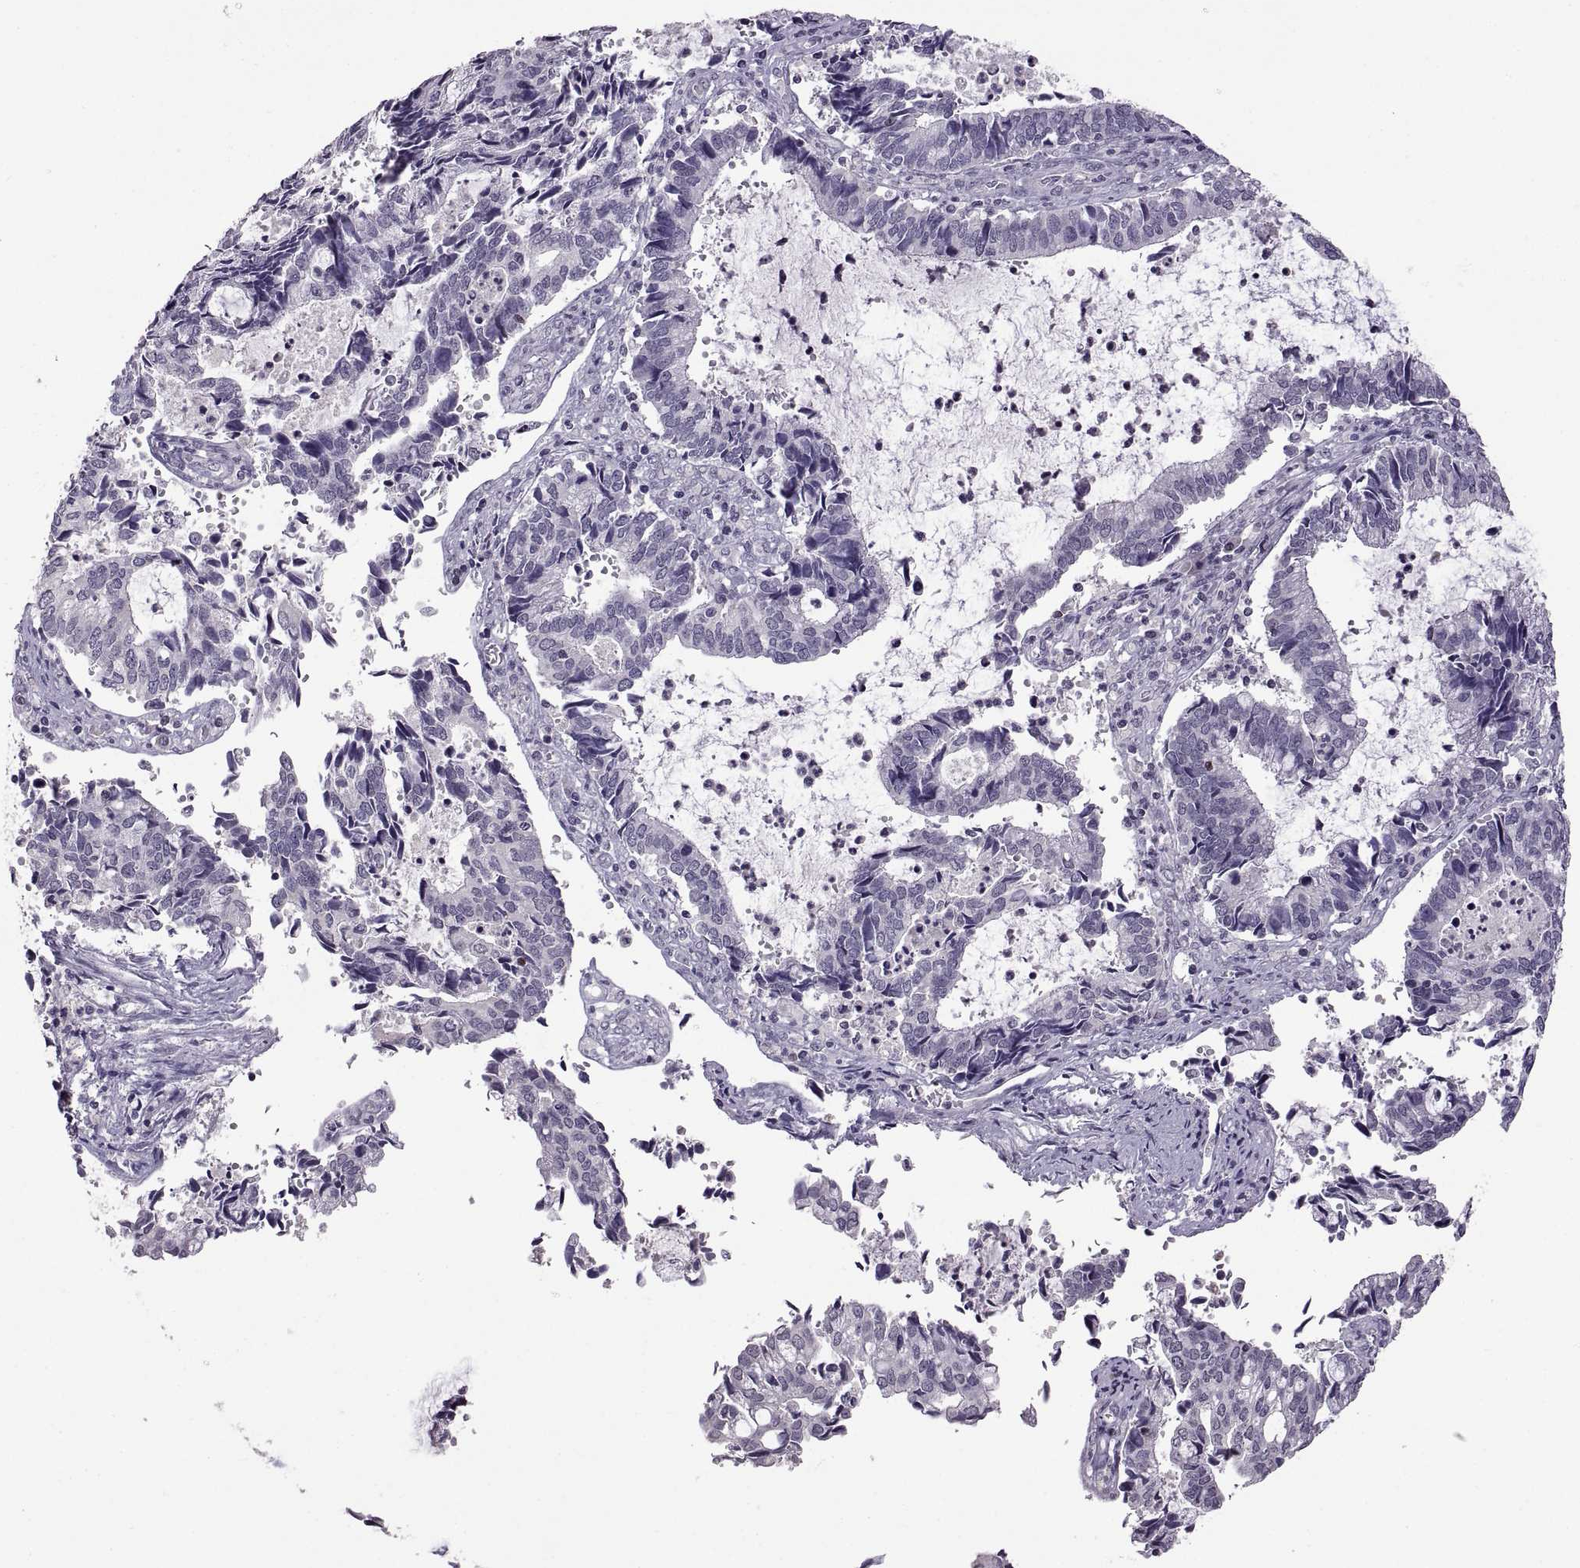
{"staining": {"intensity": "negative", "quantity": "none", "location": "none"}, "tissue": "cervical cancer", "cell_type": "Tumor cells", "image_type": "cancer", "snomed": [{"axis": "morphology", "description": "Adenocarcinoma, NOS"}, {"axis": "topography", "description": "Cervix"}], "caption": "This is an IHC photomicrograph of cervical cancer (adenocarcinoma). There is no staining in tumor cells.", "gene": "NEK2", "patient": {"sex": "female", "age": 42}}